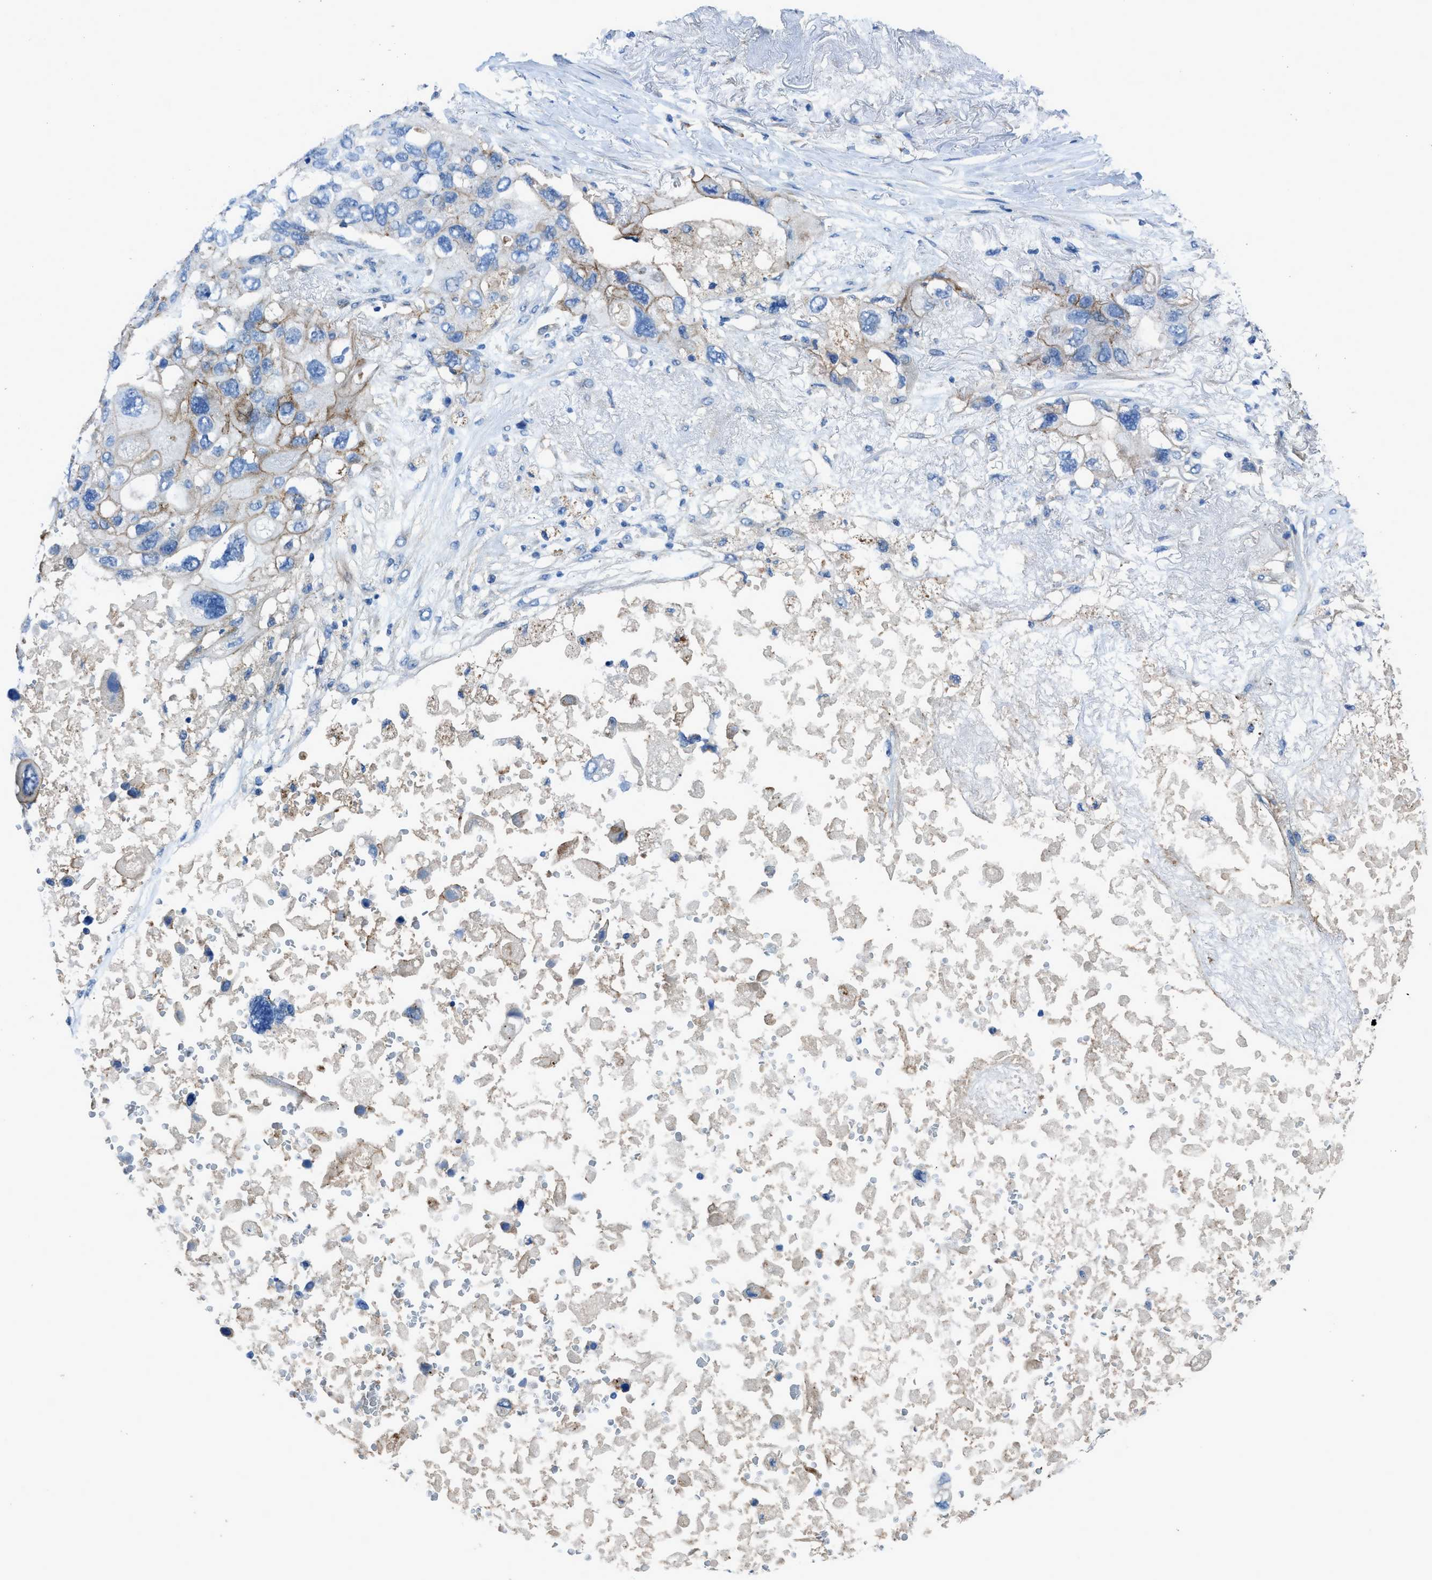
{"staining": {"intensity": "weak", "quantity": "<25%", "location": "cytoplasmic/membranous"}, "tissue": "lung cancer", "cell_type": "Tumor cells", "image_type": "cancer", "snomed": [{"axis": "morphology", "description": "Squamous cell carcinoma, NOS"}, {"axis": "topography", "description": "Lung"}], "caption": "DAB immunohistochemical staining of human lung cancer (squamous cell carcinoma) demonstrates no significant staining in tumor cells.", "gene": "PTGFRN", "patient": {"sex": "female", "age": 73}}